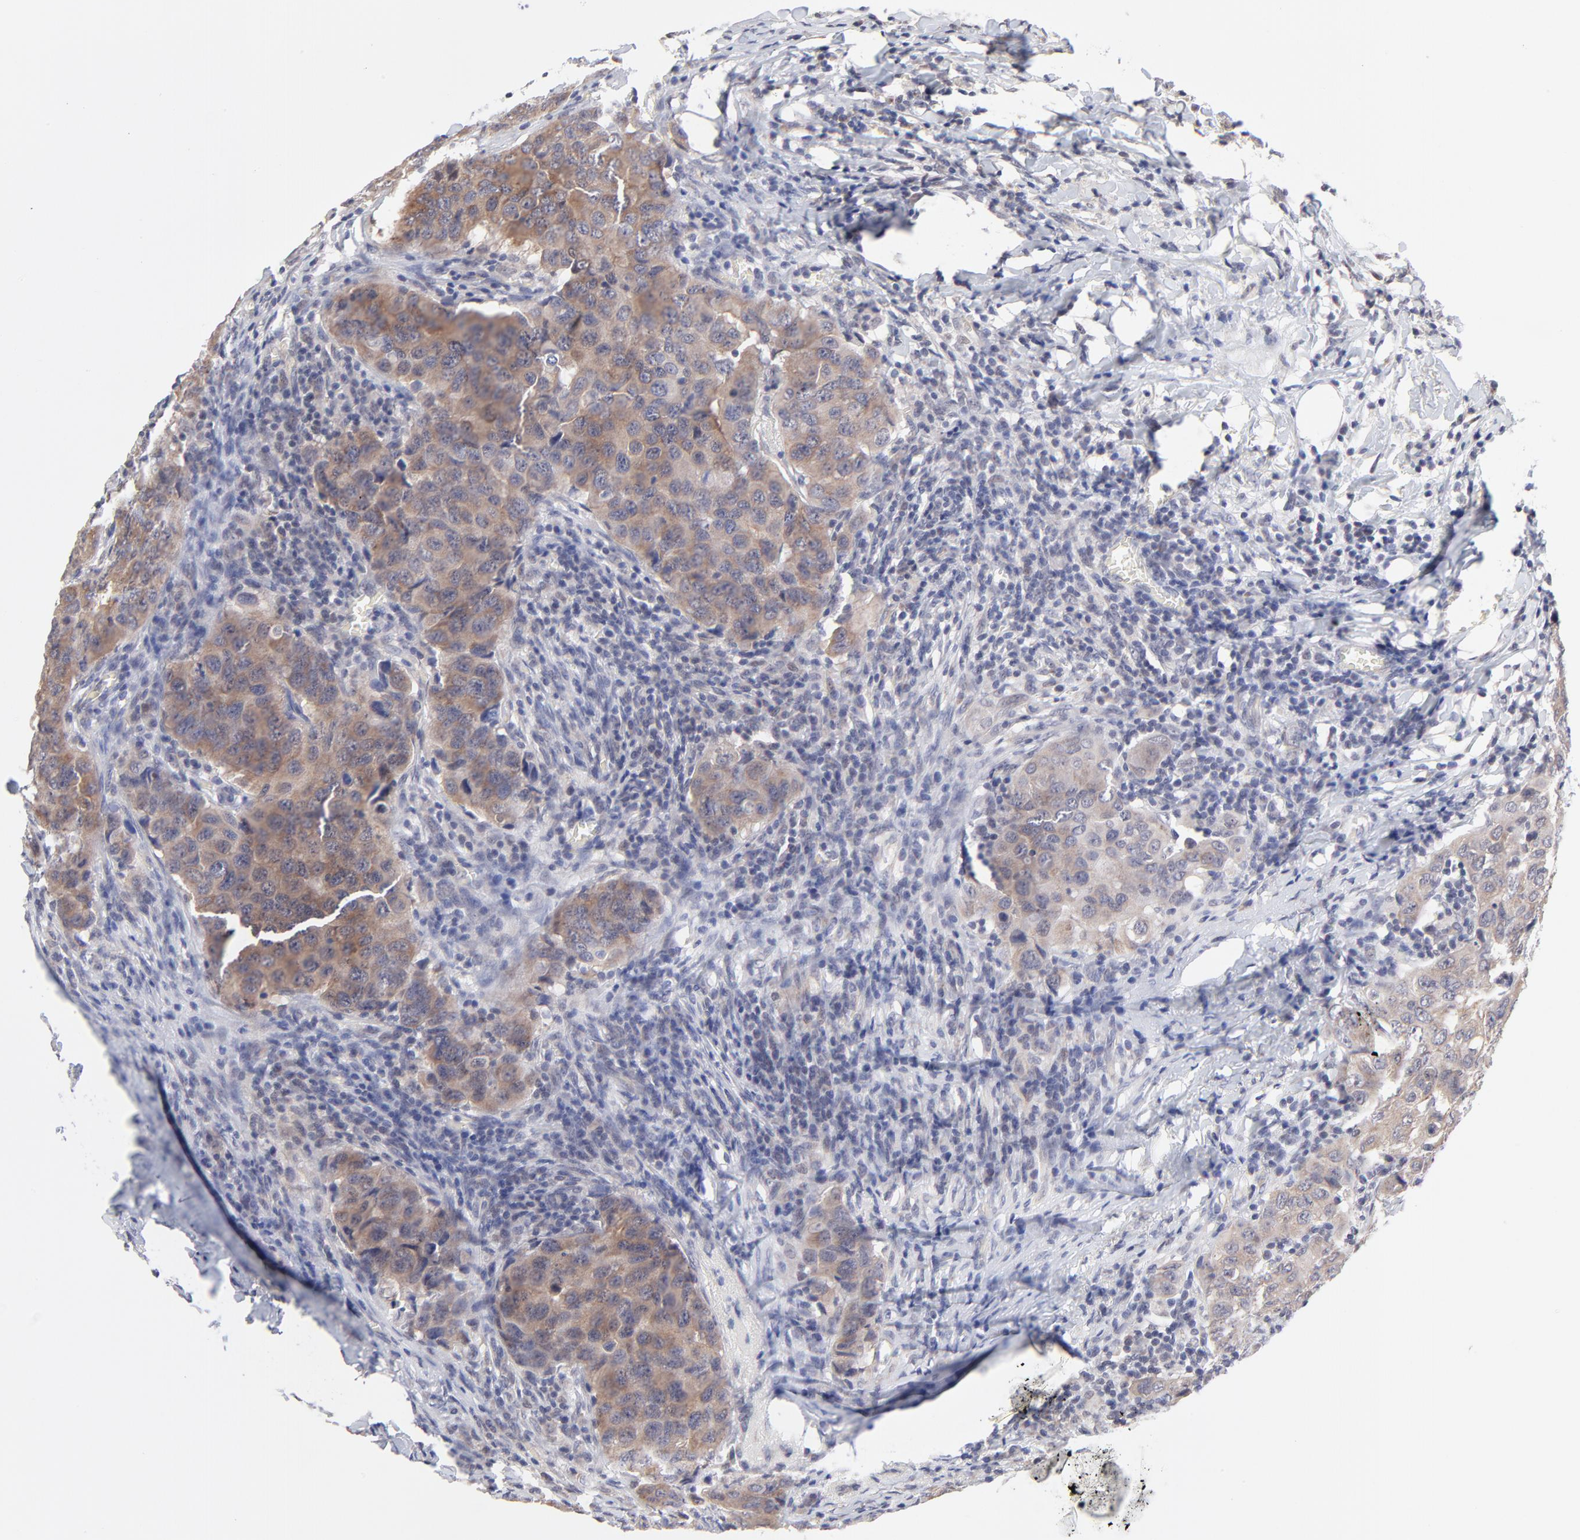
{"staining": {"intensity": "moderate", "quantity": ">75%", "location": "cytoplasmic/membranous"}, "tissue": "breast cancer", "cell_type": "Tumor cells", "image_type": "cancer", "snomed": [{"axis": "morphology", "description": "Duct carcinoma"}, {"axis": "topography", "description": "Breast"}], "caption": "High-power microscopy captured an immunohistochemistry photomicrograph of intraductal carcinoma (breast), revealing moderate cytoplasmic/membranous expression in about >75% of tumor cells.", "gene": "FBXO8", "patient": {"sex": "female", "age": 54}}